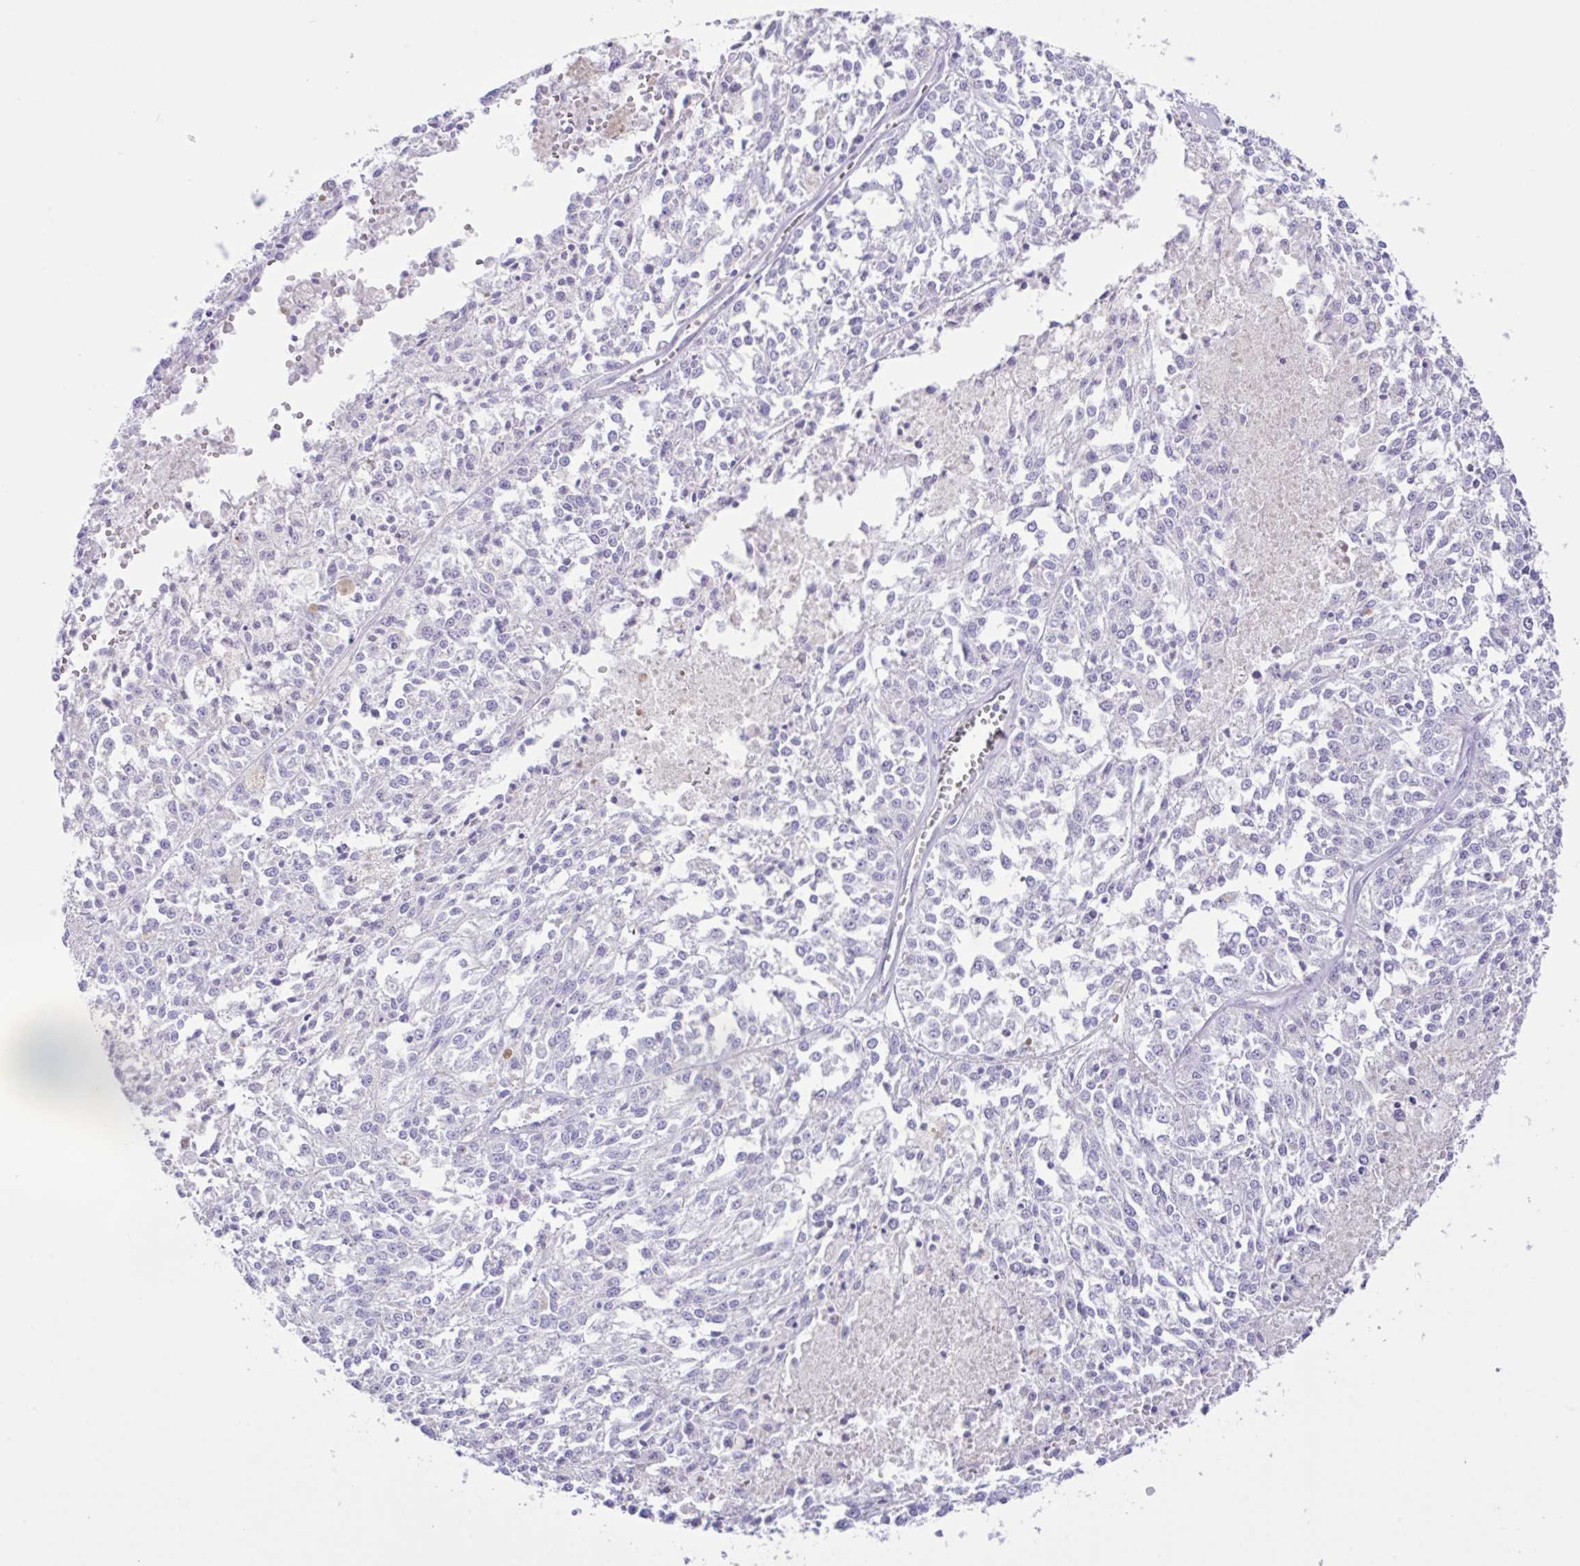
{"staining": {"intensity": "negative", "quantity": "none", "location": "none"}, "tissue": "melanoma", "cell_type": "Tumor cells", "image_type": "cancer", "snomed": [{"axis": "morphology", "description": "Malignant melanoma, NOS"}, {"axis": "topography", "description": "Skin"}], "caption": "This is a micrograph of IHC staining of malignant melanoma, which shows no positivity in tumor cells. (DAB (3,3'-diaminobenzidine) immunohistochemistry, high magnification).", "gene": "CST11", "patient": {"sex": "female", "age": 64}}